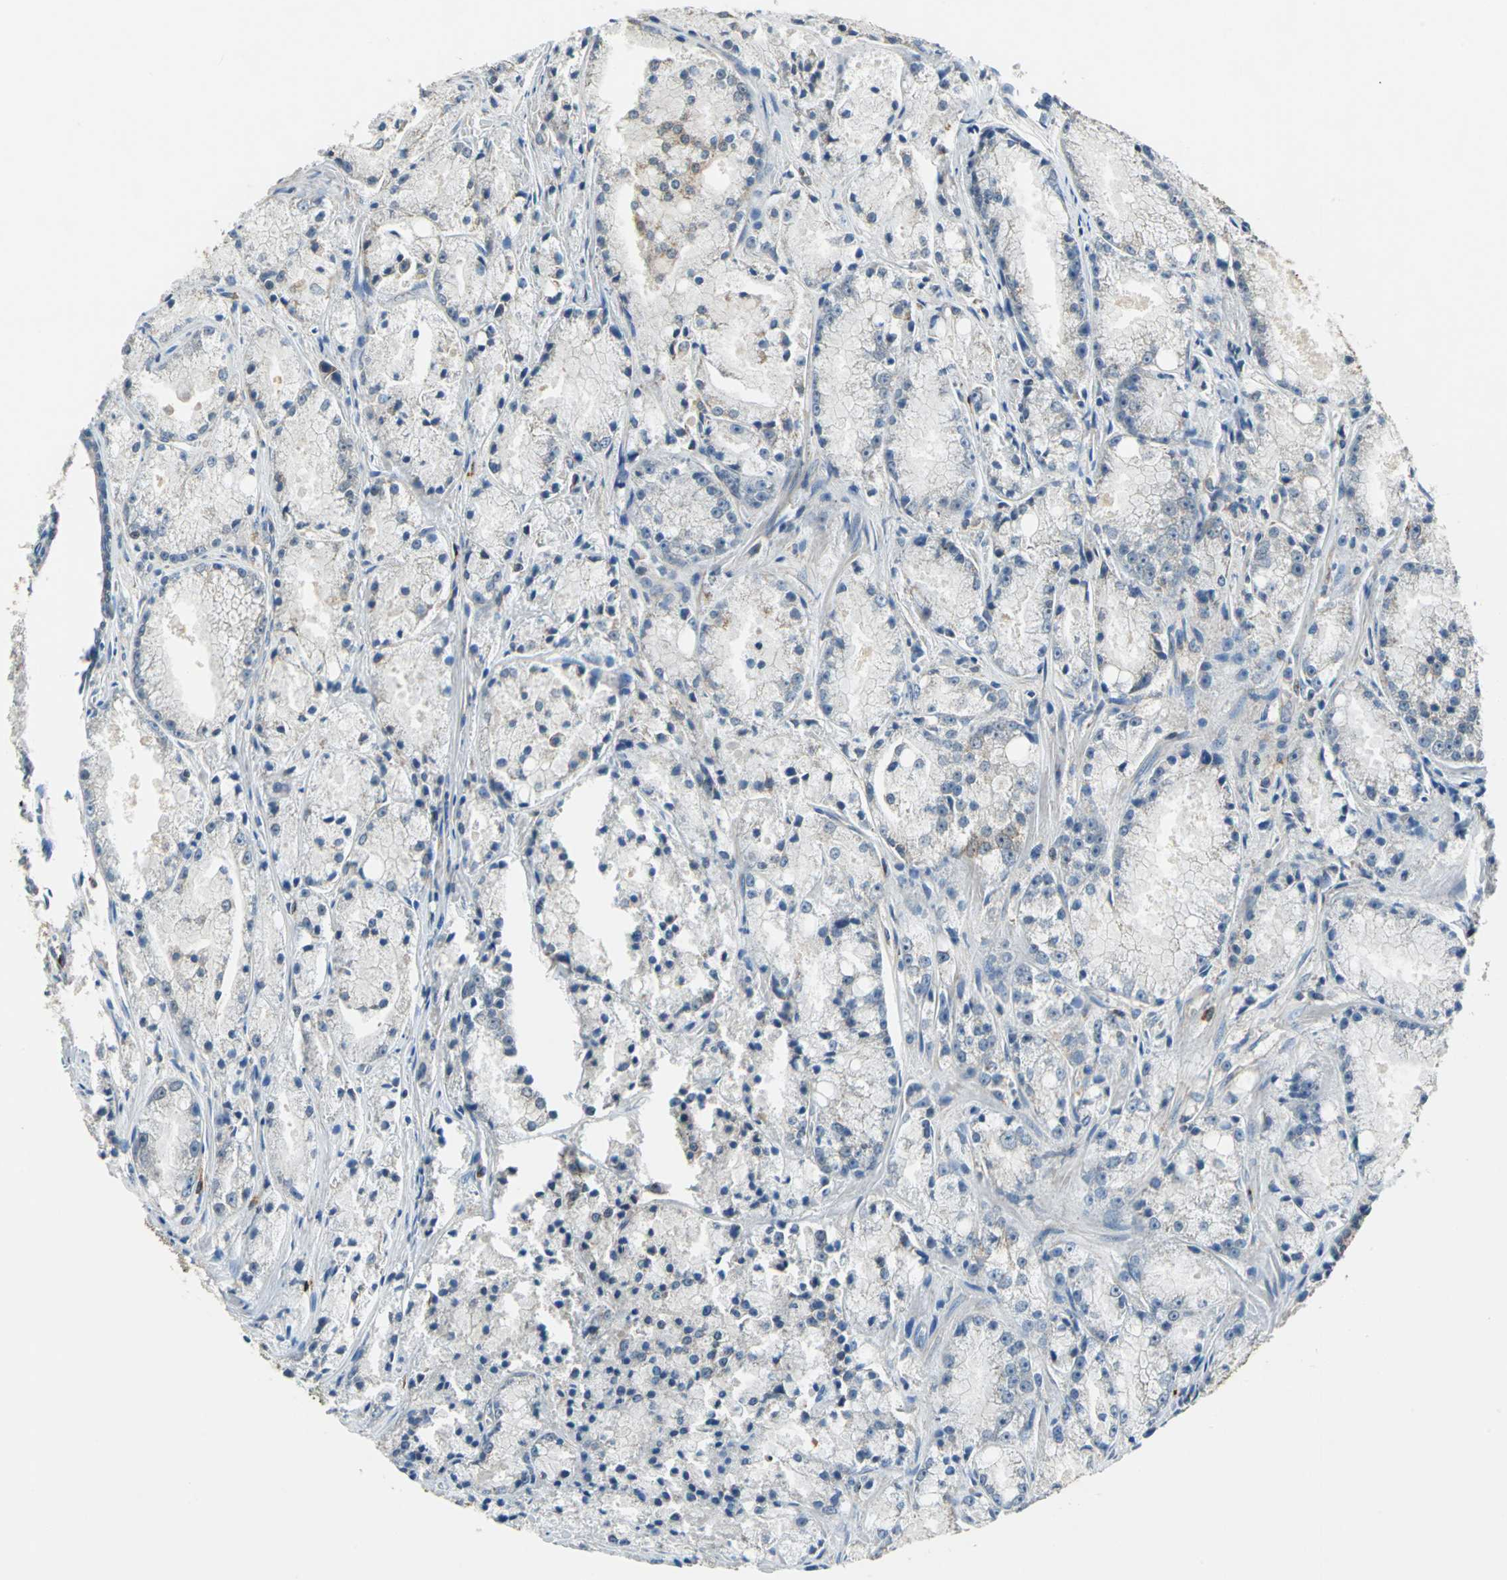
{"staining": {"intensity": "negative", "quantity": "none", "location": "none"}, "tissue": "prostate cancer", "cell_type": "Tumor cells", "image_type": "cancer", "snomed": [{"axis": "morphology", "description": "Adenocarcinoma, Low grade"}, {"axis": "topography", "description": "Prostate"}], "caption": "Immunohistochemical staining of human prostate cancer (low-grade adenocarcinoma) displays no significant staining in tumor cells. (IHC, brightfield microscopy, high magnification).", "gene": "CPA3", "patient": {"sex": "male", "age": 64}}